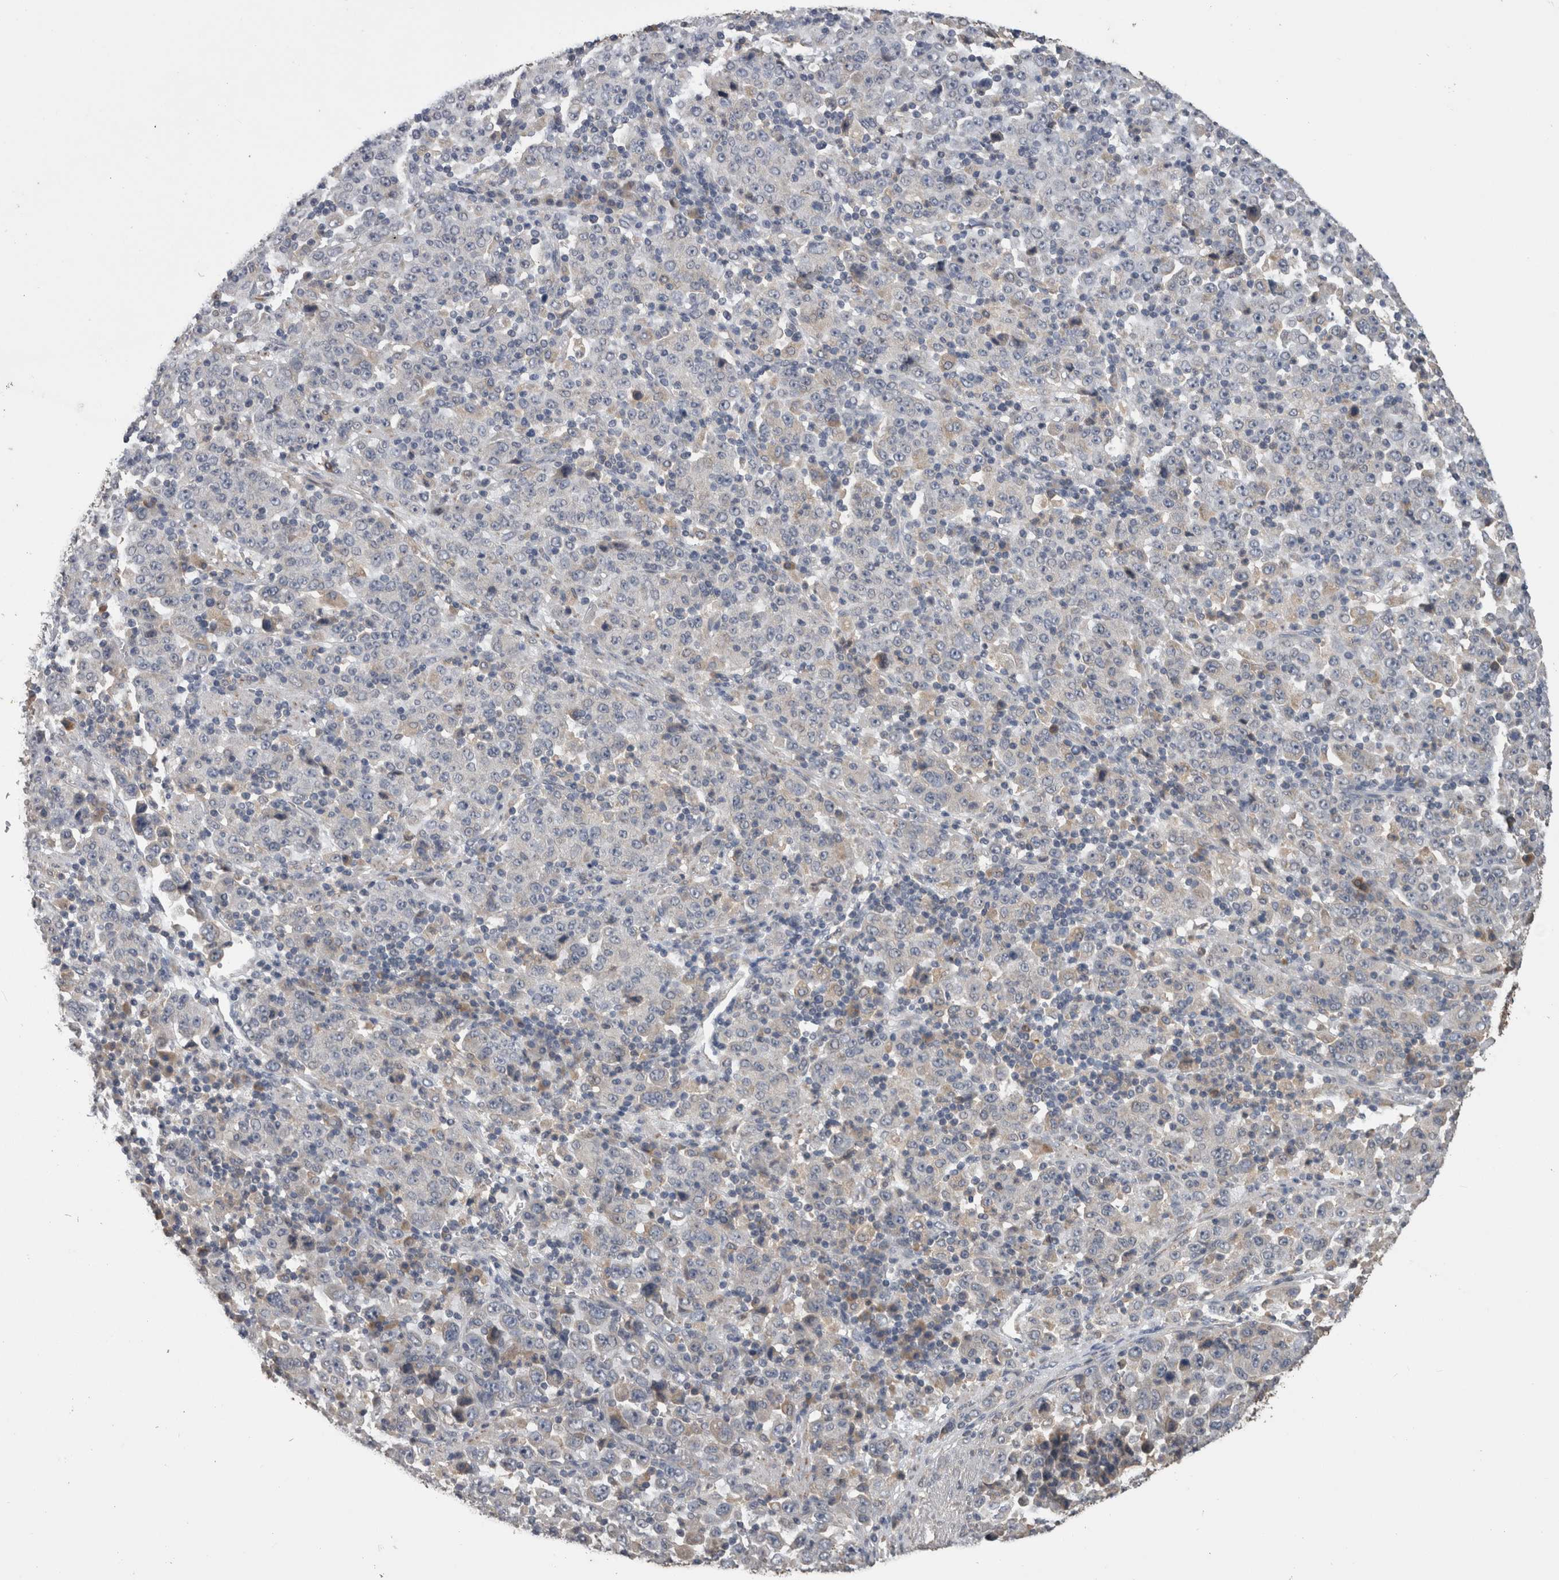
{"staining": {"intensity": "negative", "quantity": "none", "location": "none"}, "tissue": "stomach cancer", "cell_type": "Tumor cells", "image_type": "cancer", "snomed": [{"axis": "morphology", "description": "Normal tissue, NOS"}, {"axis": "morphology", "description": "Adenocarcinoma, NOS"}, {"axis": "topography", "description": "Stomach, upper"}, {"axis": "topography", "description": "Stomach"}], "caption": "Photomicrograph shows no protein expression in tumor cells of adenocarcinoma (stomach) tissue.", "gene": "ANXA13", "patient": {"sex": "male", "age": 59}}